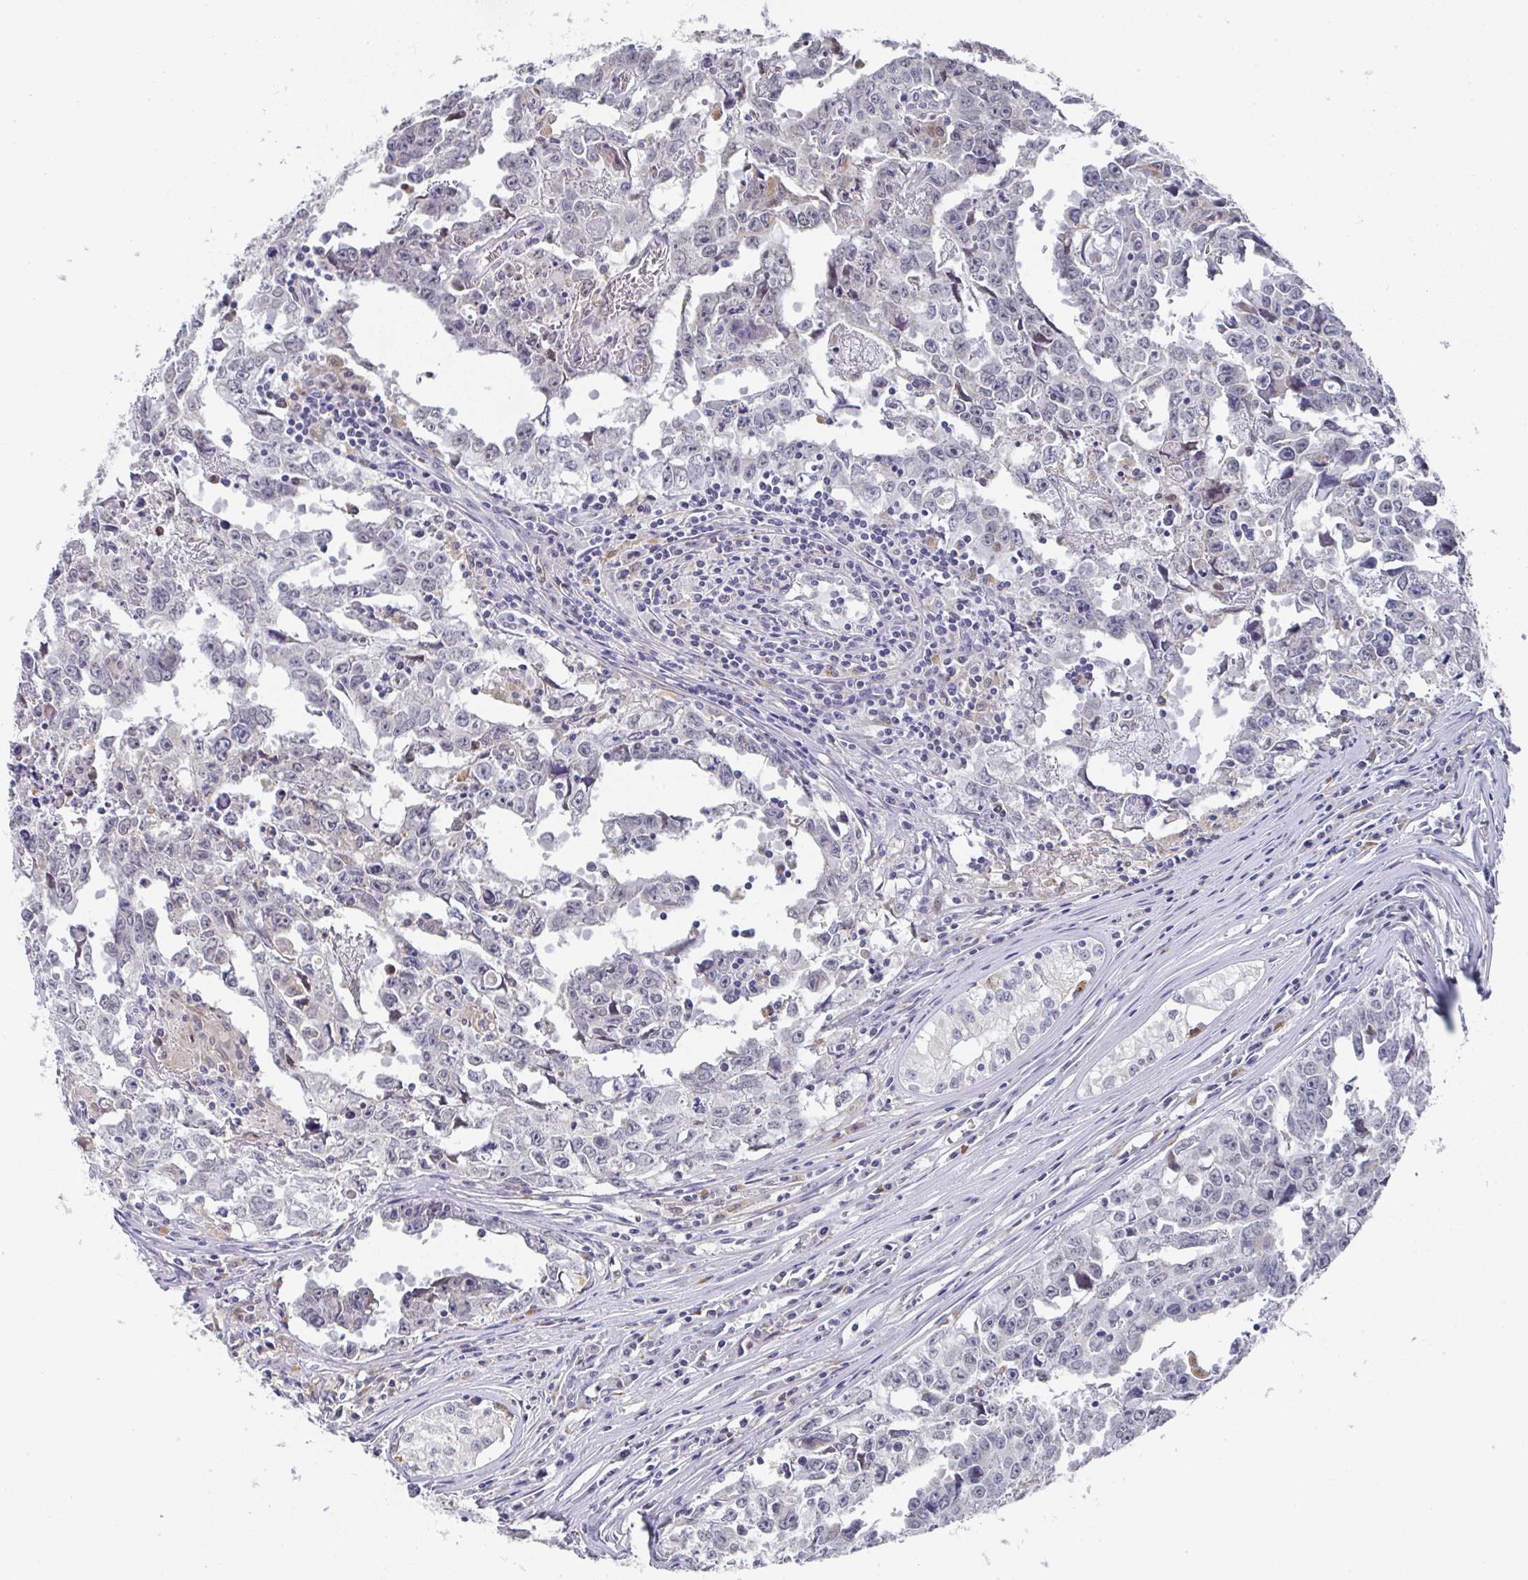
{"staining": {"intensity": "weak", "quantity": "<25%", "location": "nuclear"}, "tissue": "testis cancer", "cell_type": "Tumor cells", "image_type": "cancer", "snomed": [{"axis": "morphology", "description": "Carcinoma, Embryonal, NOS"}, {"axis": "topography", "description": "Testis"}], "caption": "A photomicrograph of testis embryonal carcinoma stained for a protein shows no brown staining in tumor cells.", "gene": "NCF1", "patient": {"sex": "male", "age": 22}}